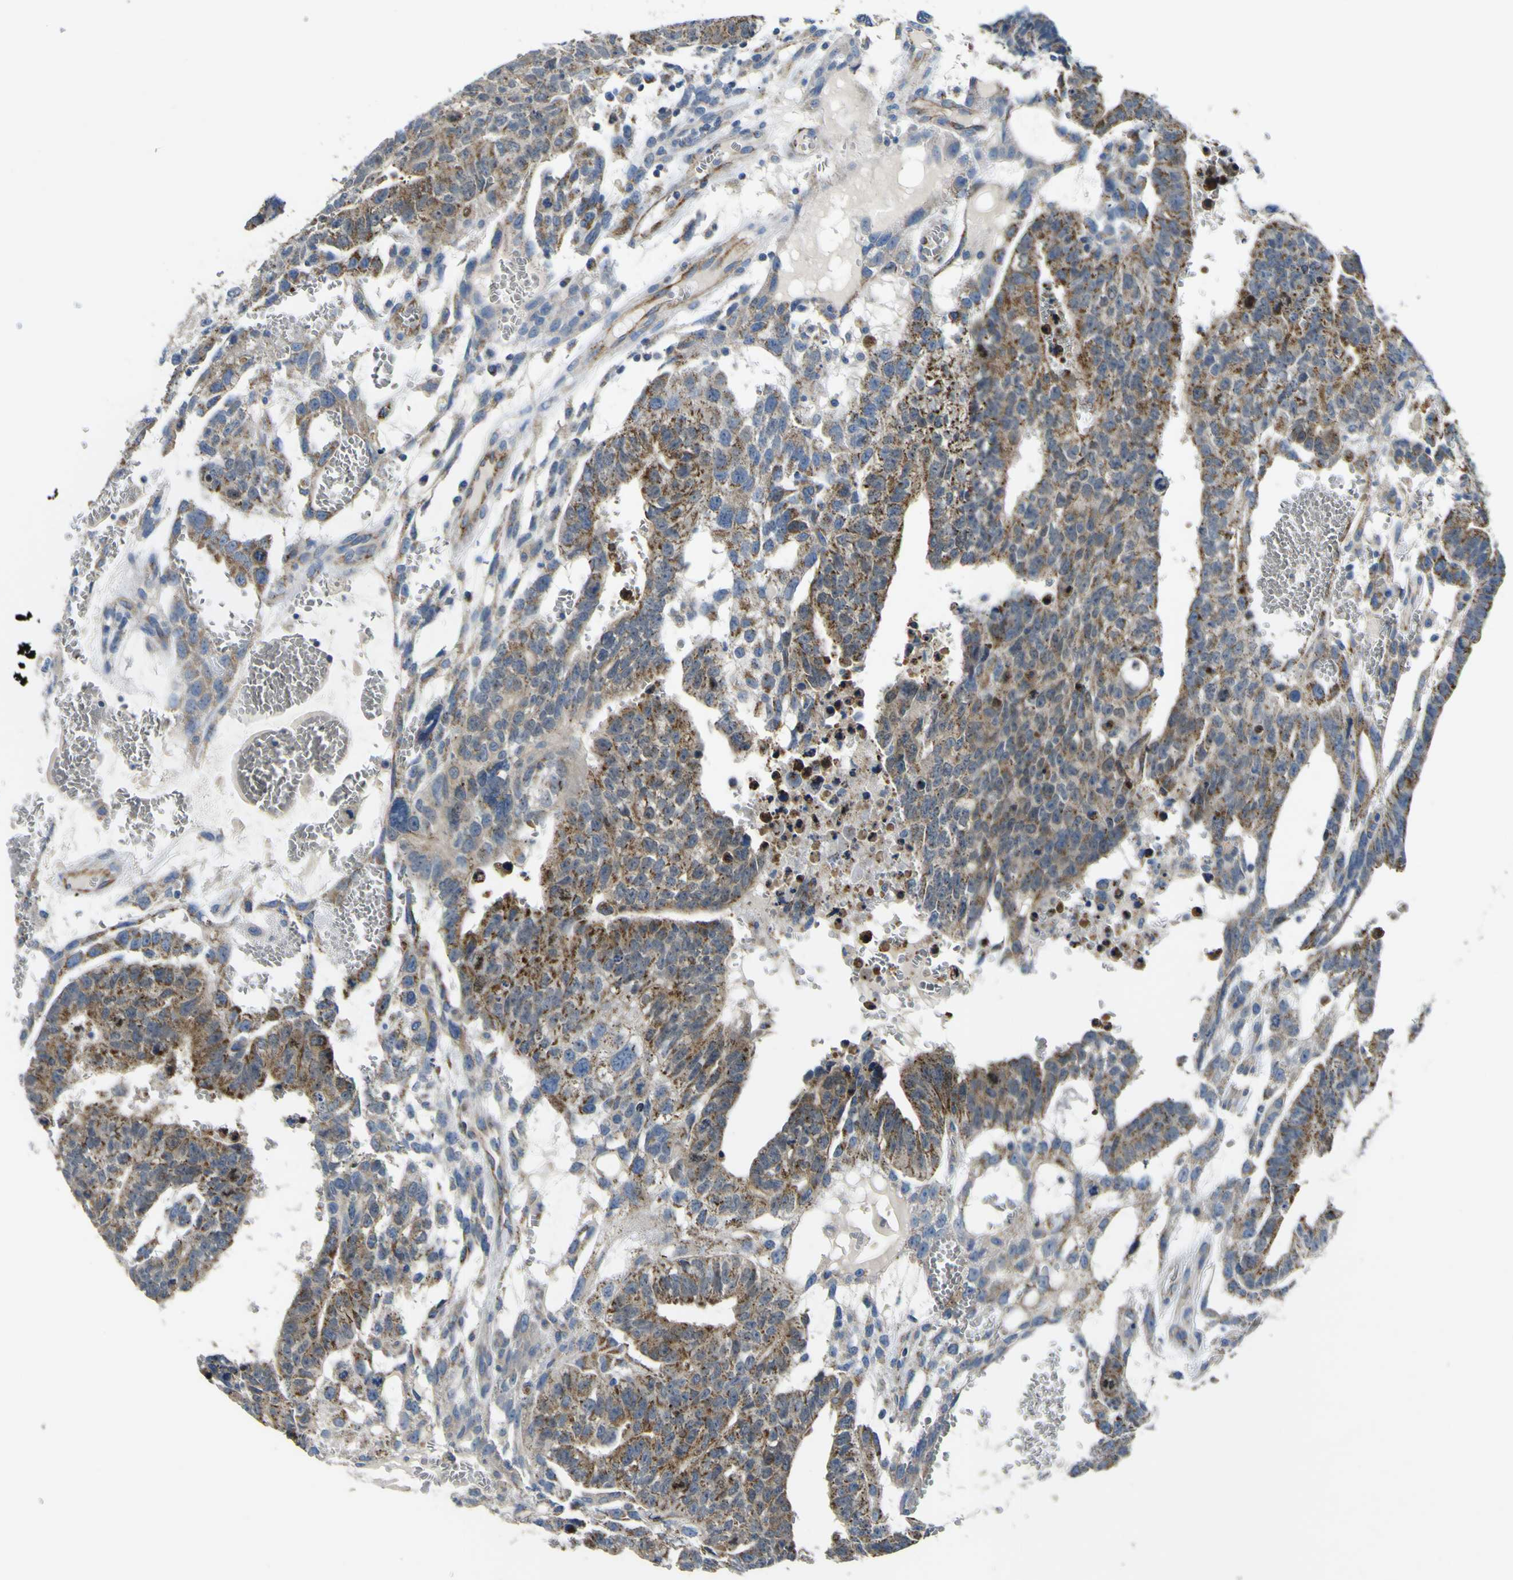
{"staining": {"intensity": "moderate", "quantity": ">75%", "location": "cytoplasmic/membranous"}, "tissue": "testis cancer", "cell_type": "Tumor cells", "image_type": "cancer", "snomed": [{"axis": "morphology", "description": "Seminoma, NOS"}, {"axis": "morphology", "description": "Carcinoma, Embryonal, NOS"}, {"axis": "topography", "description": "Testis"}], "caption": "Protein staining of embryonal carcinoma (testis) tissue displays moderate cytoplasmic/membranous positivity in approximately >75% of tumor cells.", "gene": "ALDH18A1", "patient": {"sex": "male", "age": 52}}